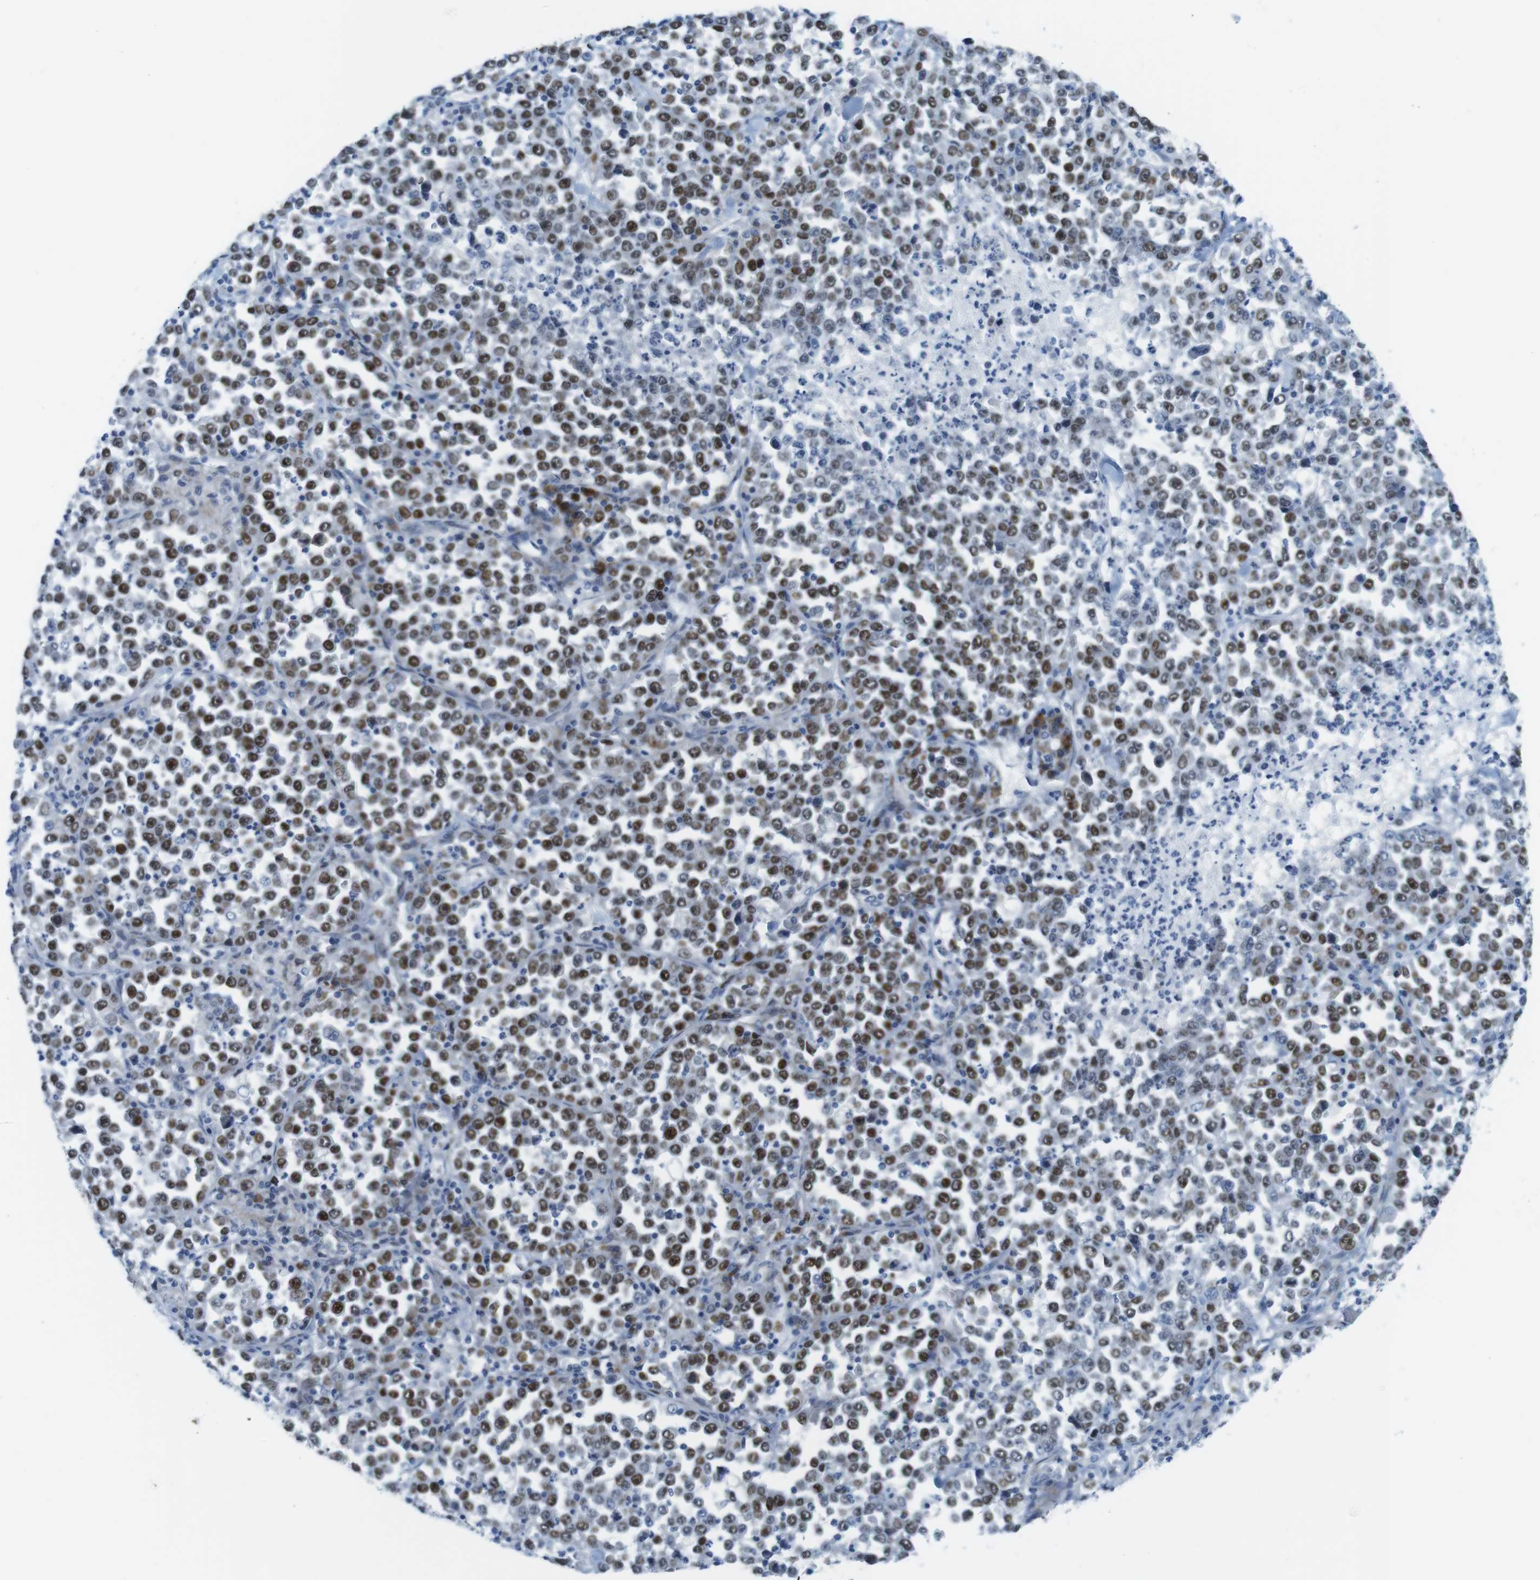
{"staining": {"intensity": "strong", "quantity": ">75%", "location": "nuclear"}, "tissue": "stomach cancer", "cell_type": "Tumor cells", "image_type": "cancer", "snomed": [{"axis": "morphology", "description": "Normal tissue, NOS"}, {"axis": "morphology", "description": "Adenocarcinoma, NOS"}, {"axis": "topography", "description": "Stomach, upper"}, {"axis": "topography", "description": "Stomach"}], "caption": "Immunohistochemistry (DAB (3,3'-diaminobenzidine)) staining of human stomach cancer displays strong nuclear protein staining in approximately >75% of tumor cells.", "gene": "CHAF1A", "patient": {"sex": "male", "age": 59}}